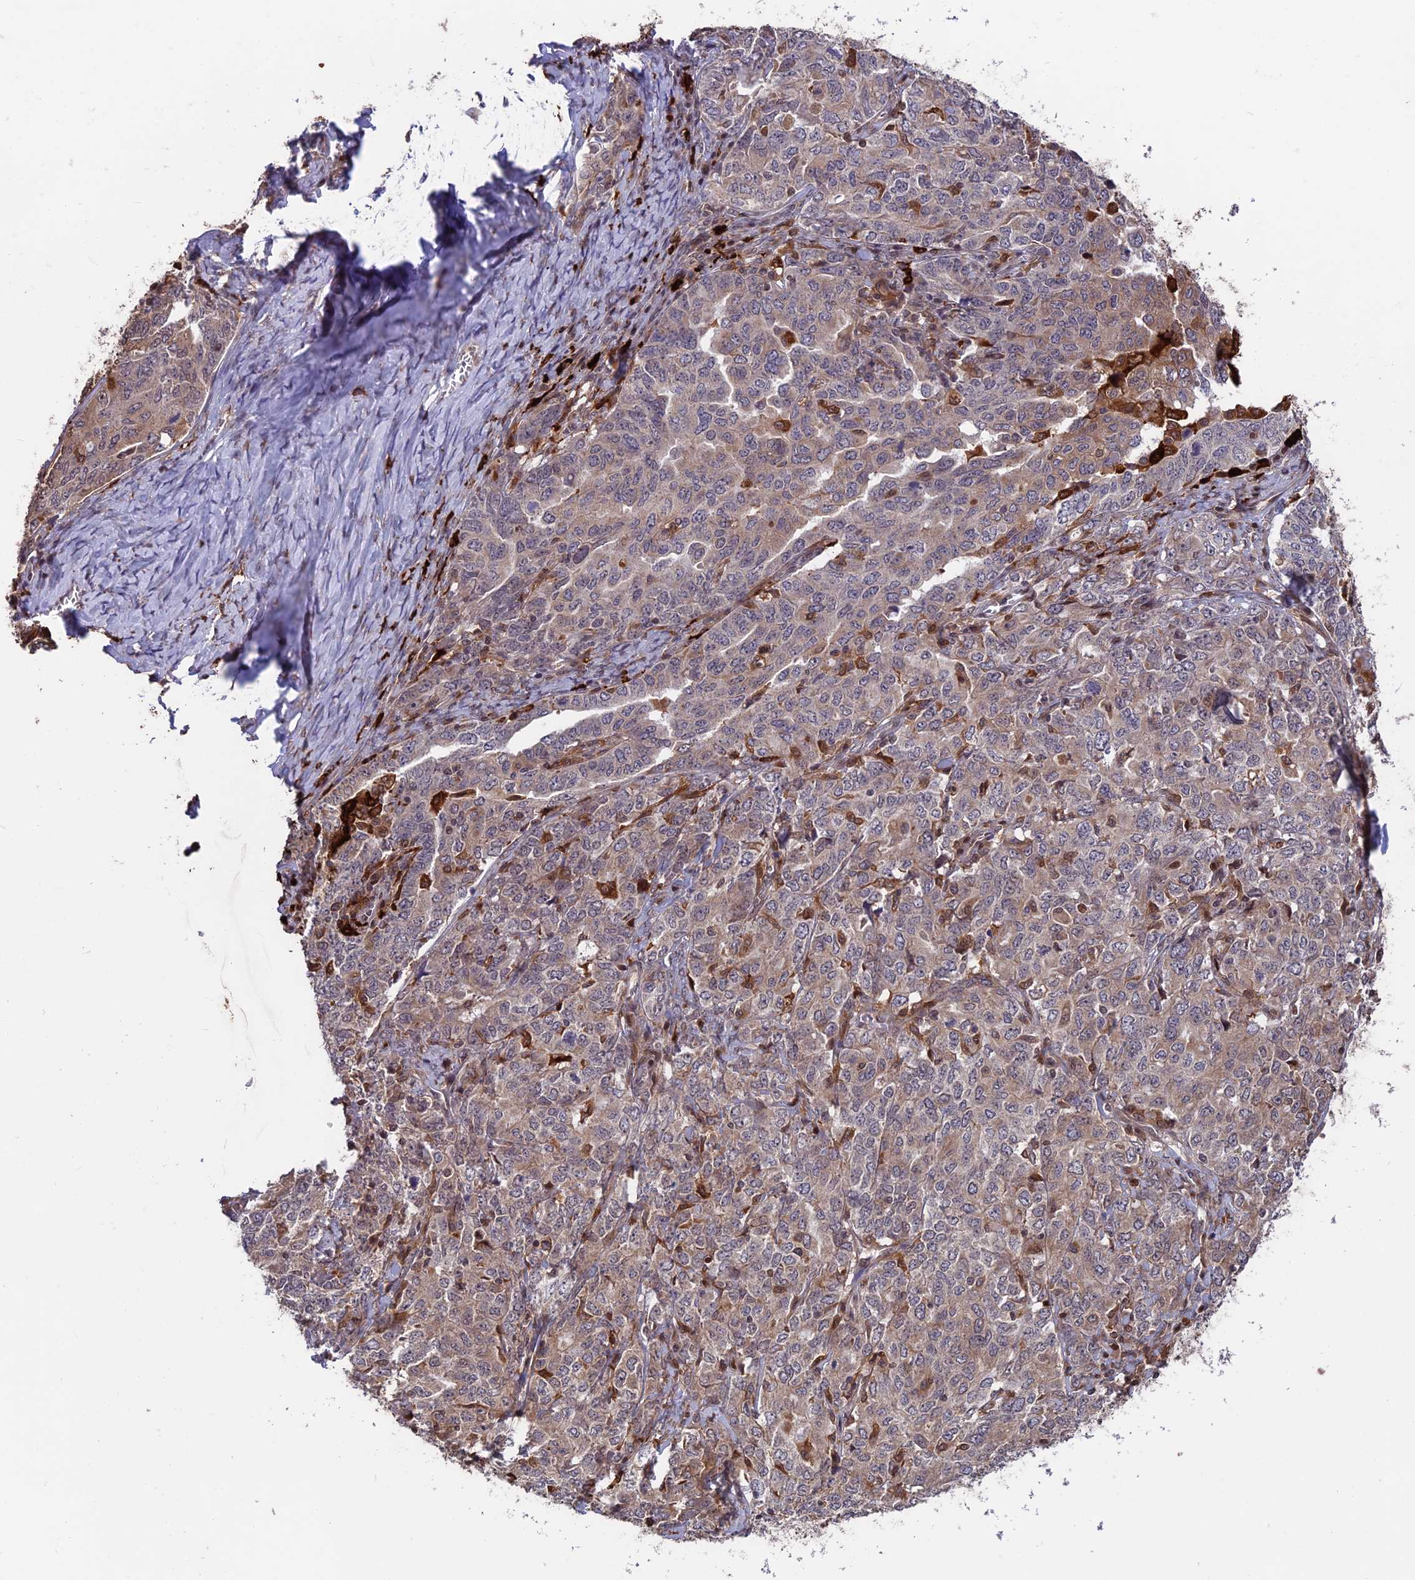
{"staining": {"intensity": "weak", "quantity": "<25%", "location": "cytoplasmic/membranous"}, "tissue": "ovarian cancer", "cell_type": "Tumor cells", "image_type": "cancer", "snomed": [{"axis": "morphology", "description": "Carcinoma, endometroid"}, {"axis": "topography", "description": "Ovary"}], "caption": "Image shows no protein staining in tumor cells of ovarian endometroid carcinoma tissue.", "gene": "MAST2", "patient": {"sex": "female", "age": 62}}